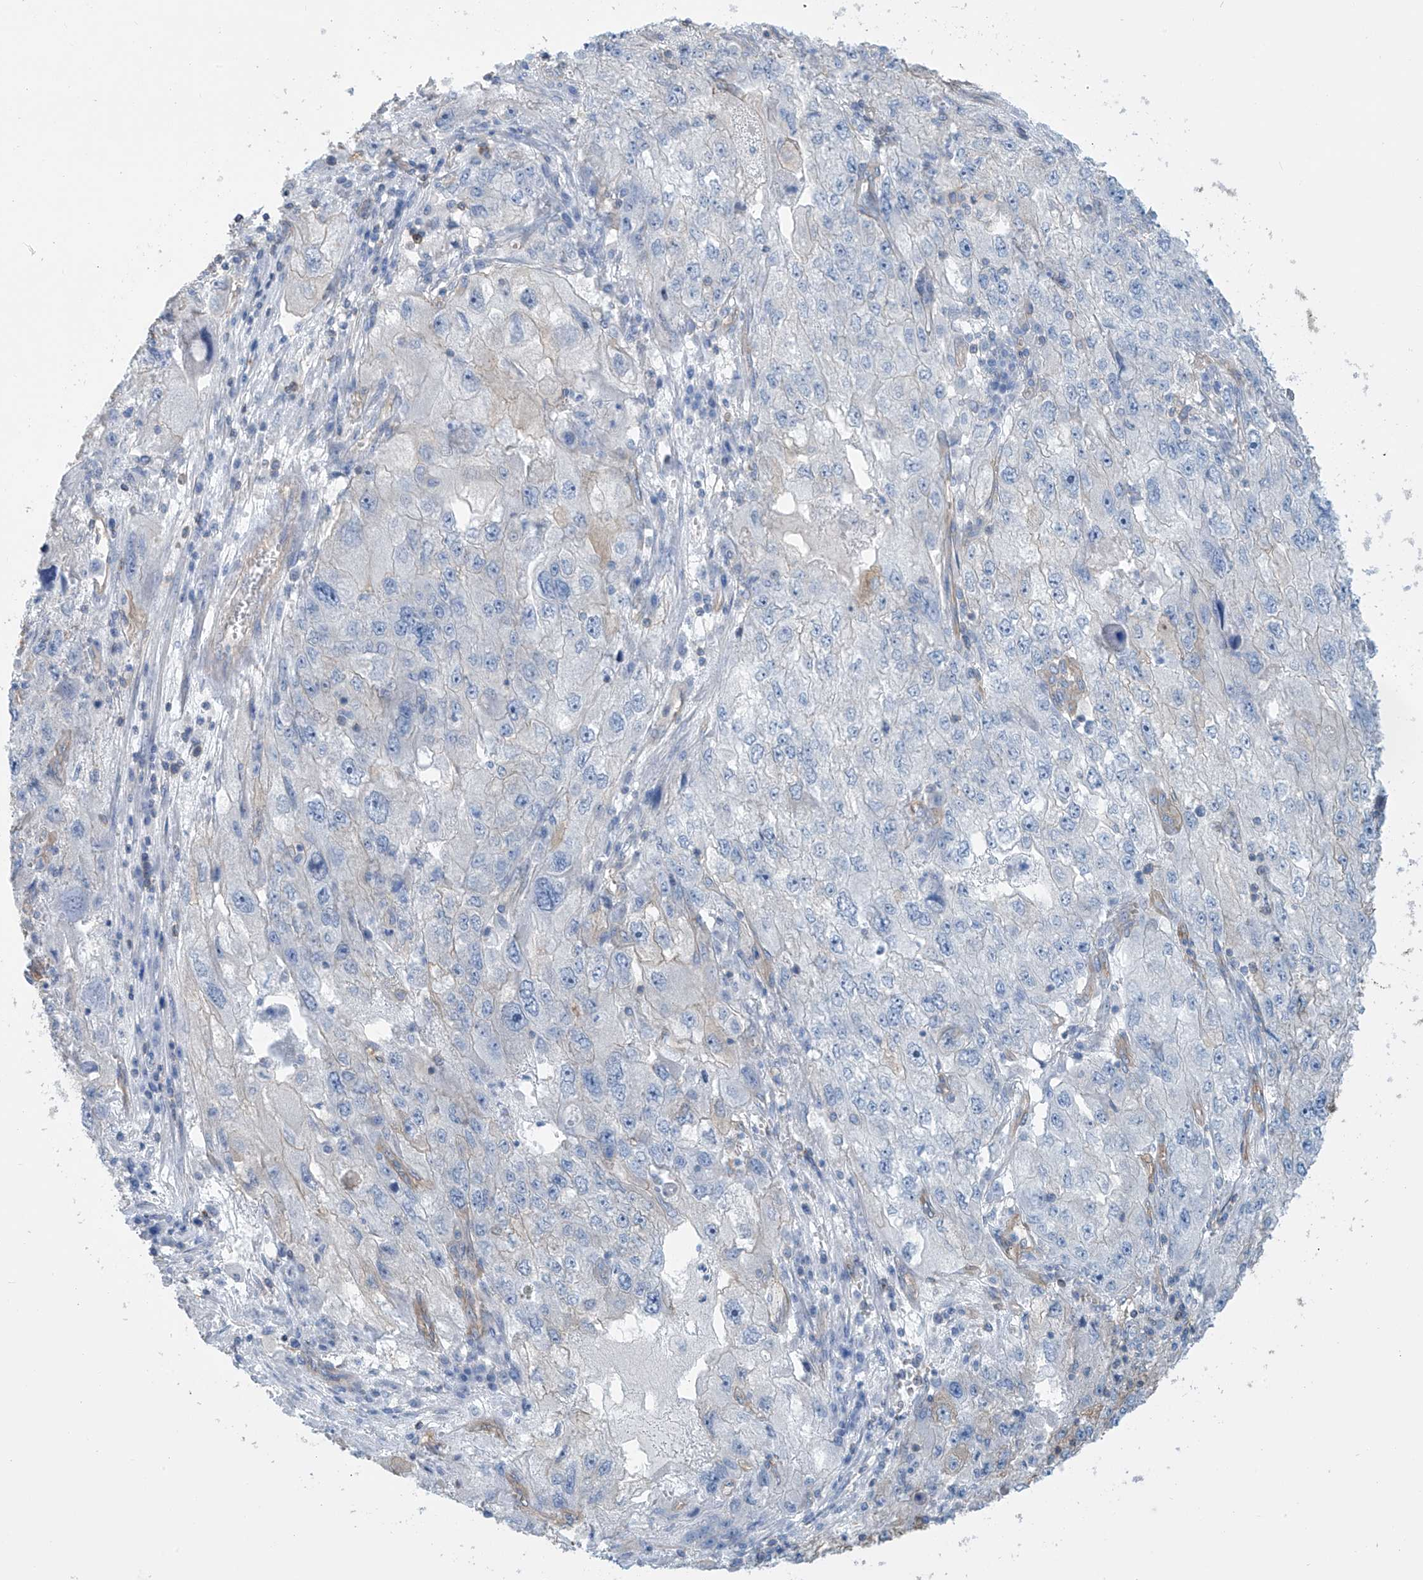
{"staining": {"intensity": "negative", "quantity": "none", "location": "none"}, "tissue": "endometrial cancer", "cell_type": "Tumor cells", "image_type": "cancer", "snomed": [{"axis": "morphology", "description": "Adenocarcinoma, NOS"}, {"axis": "topography", "description": "Endometrium"}], "caption": "The photomicrograph exhibits no significant expression in tumor cells of adenocarcinoma (endometrial).", "gene": "ZNF846", "patient": {"sex": "female", "age": 49}}